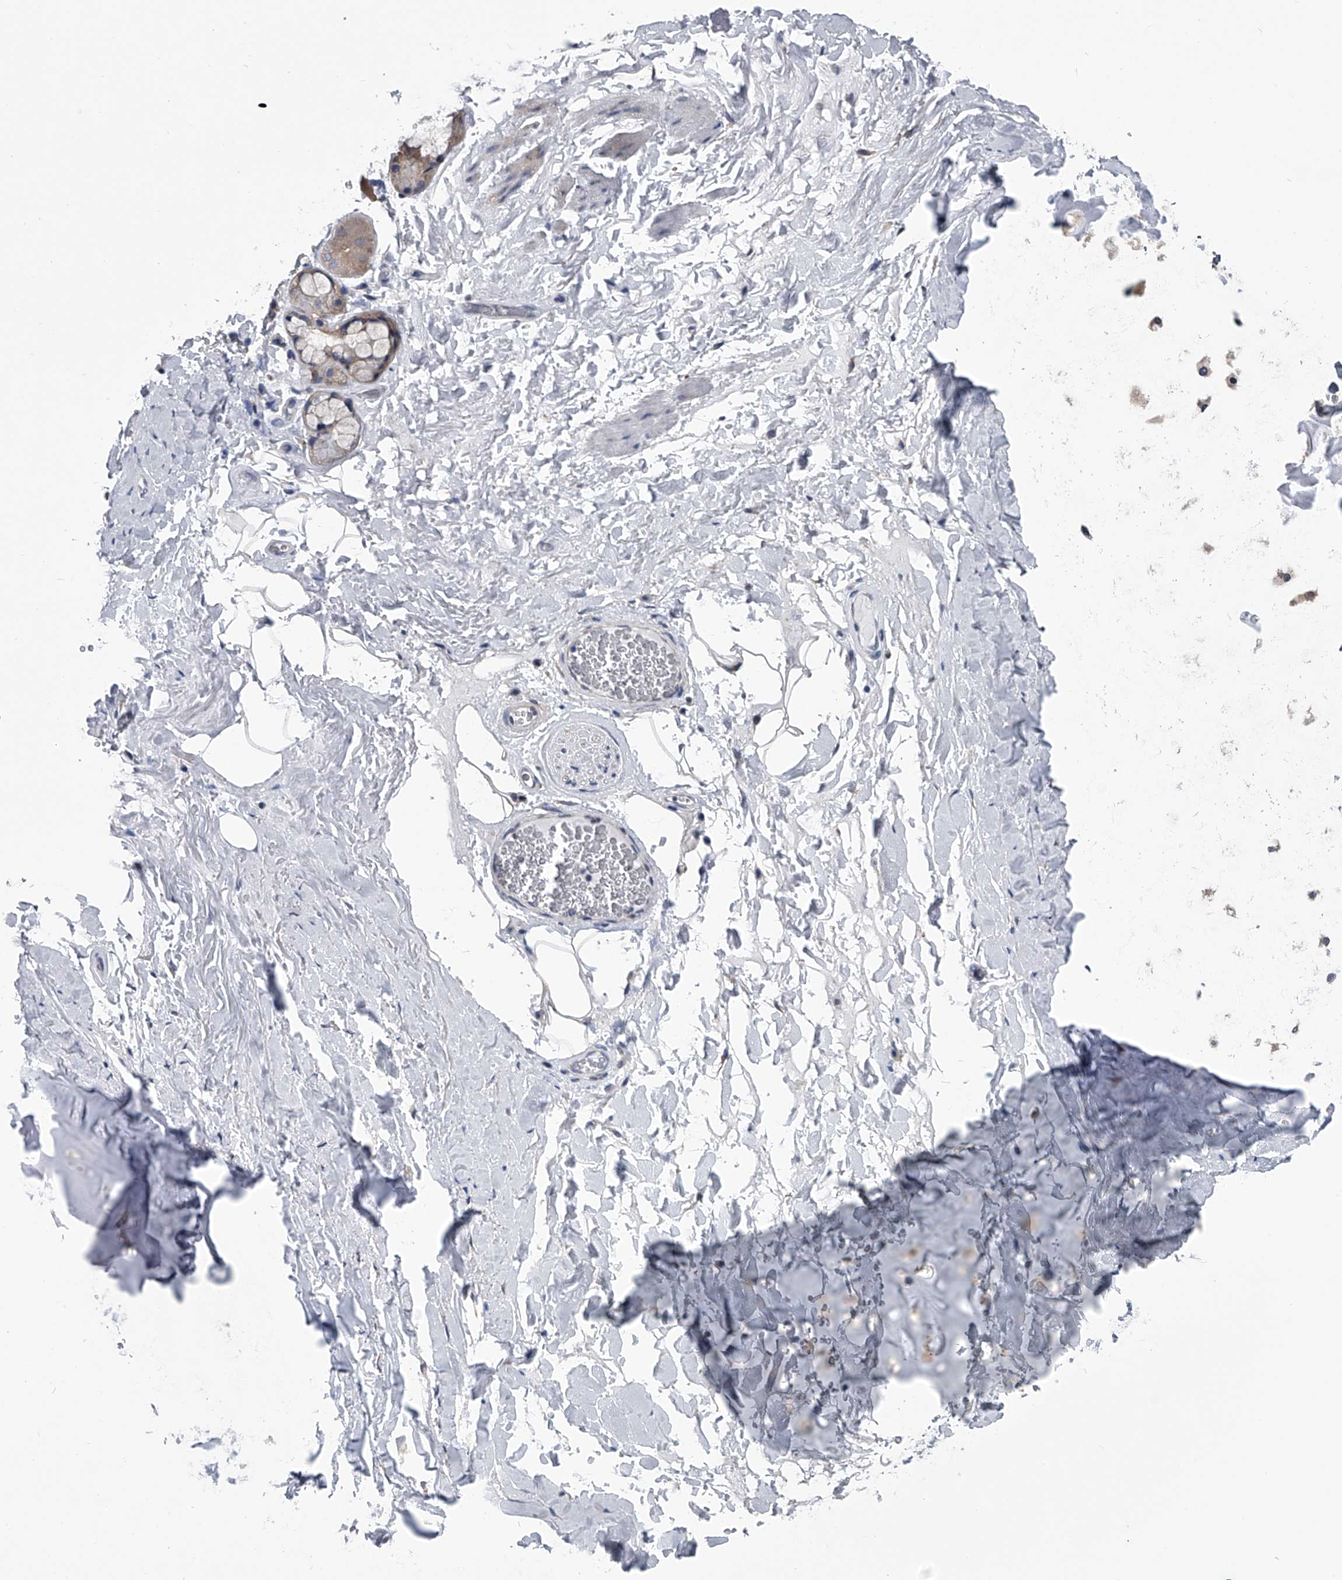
{"staining": {"intensity": "negative", "quantity": "none", "location": "none"}, "tissue": "adipose tissue", "cell_type": "Adipocytes", "image_type": "normal", "snomed": [{"axis": "morphology", "description": "Normal tissue, NOS"}, {"axis": "topography", "description": "Cartilage tissue"}], "caption": "This image is of benign adipose tissue stained with immunohistochemistry (IHC) to label a protein in brown with the nuclei are counter-stained blue. There is no expression in adipocytes. (Brightfield microscopy of DAB immunohistochemistry (IHC) at high magnification).", "gene": "PPP2R5D", "patient": {"sex": "female", "age": 63}}